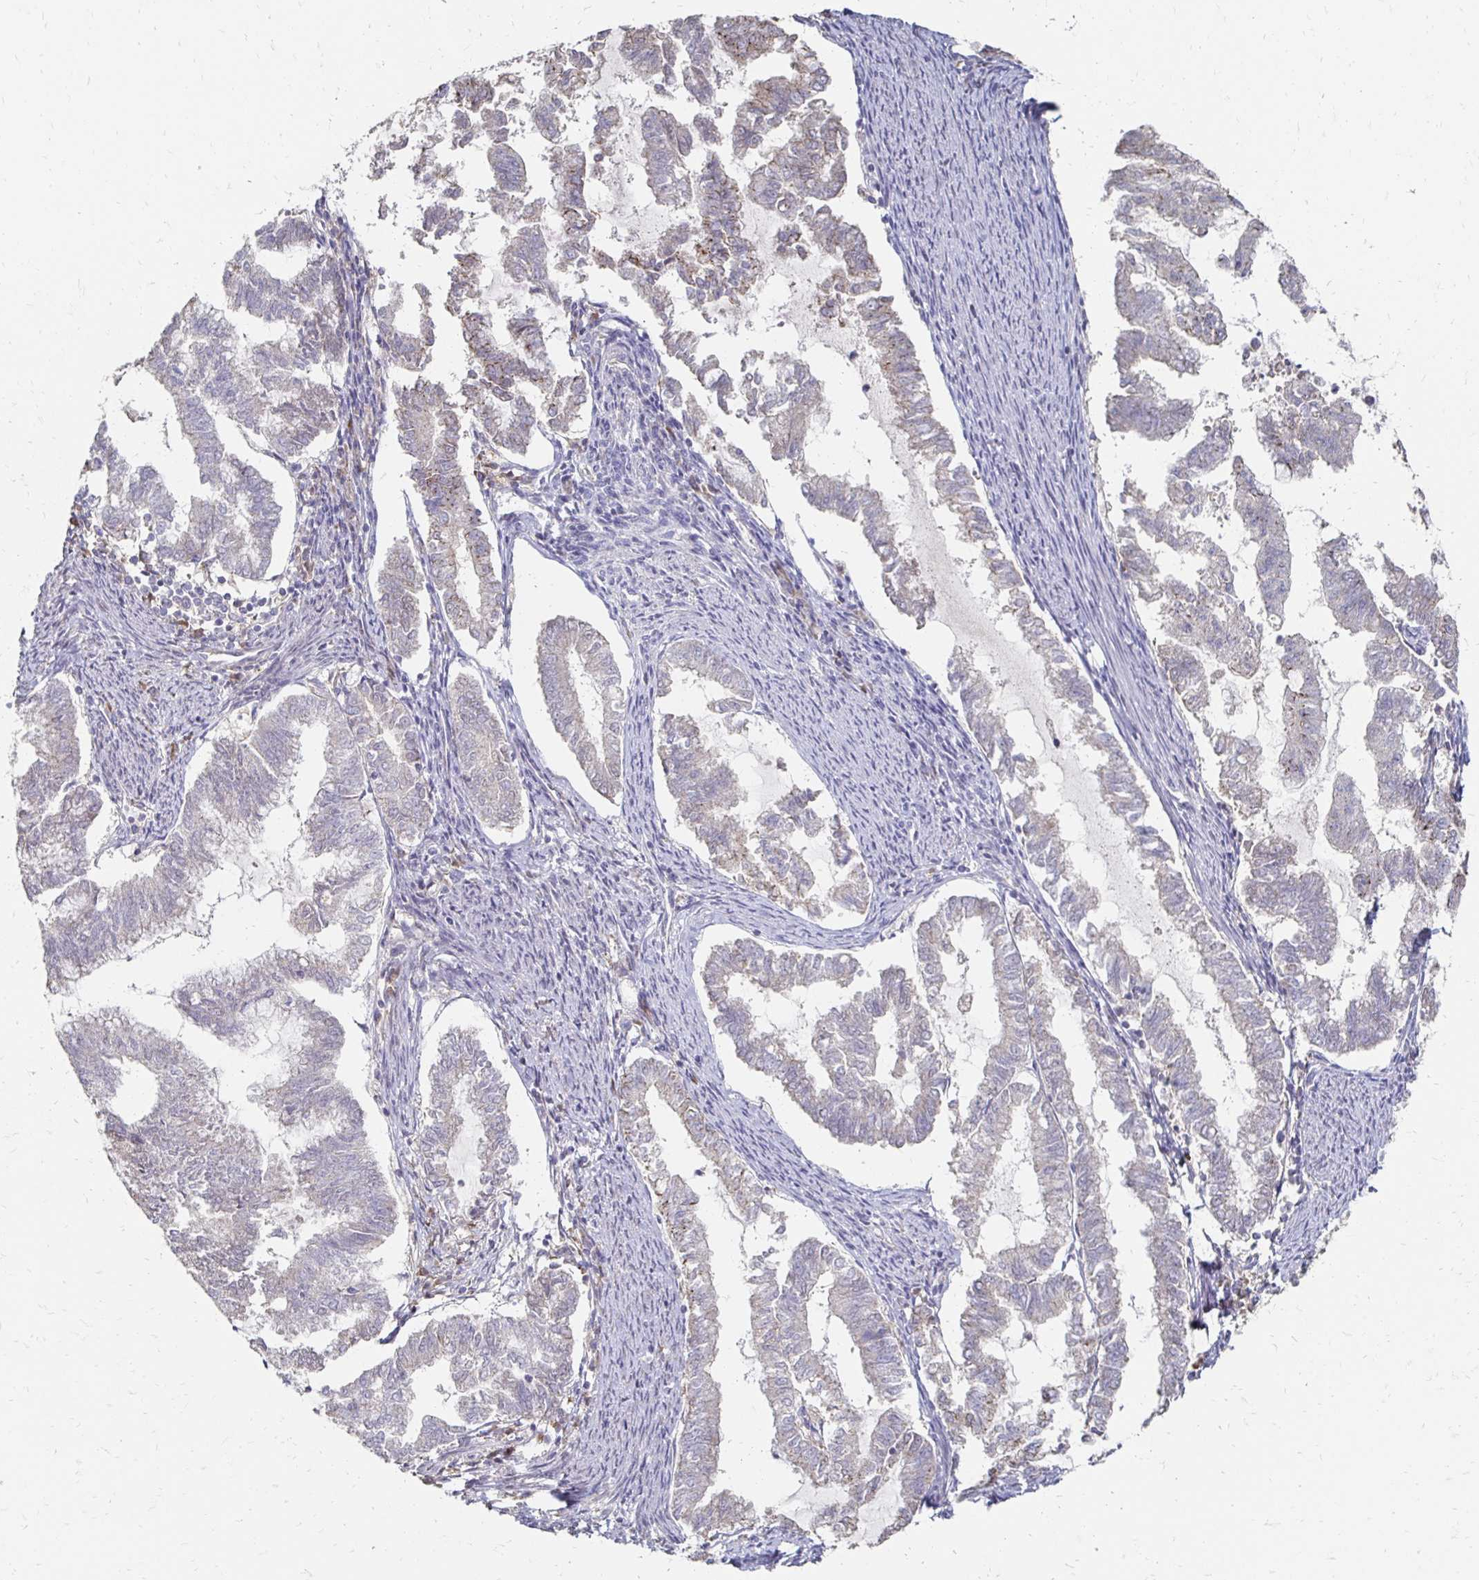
{"staining": {"intensity": "weak", "quantity": "<25%", "location": "cytoplasmic/membranous"}, "tissue": "endometrial cancer", "cell_type": "Tumor cells", "image_type": "cancer", "snomed": [{"axis": "morphology", "description": "Adenocarcinoma, NOS"}, {"axis": "topography", "description": "Endometrium"}], "caption": "Immunohistochemistry photomicrograph of human endometrial cancer (adenocarcinoma) stained for a protein (brown), which shows no staining in tumor cells.", "gene": "ZNF727", "patient": {"sex": "female", "age": 79}}